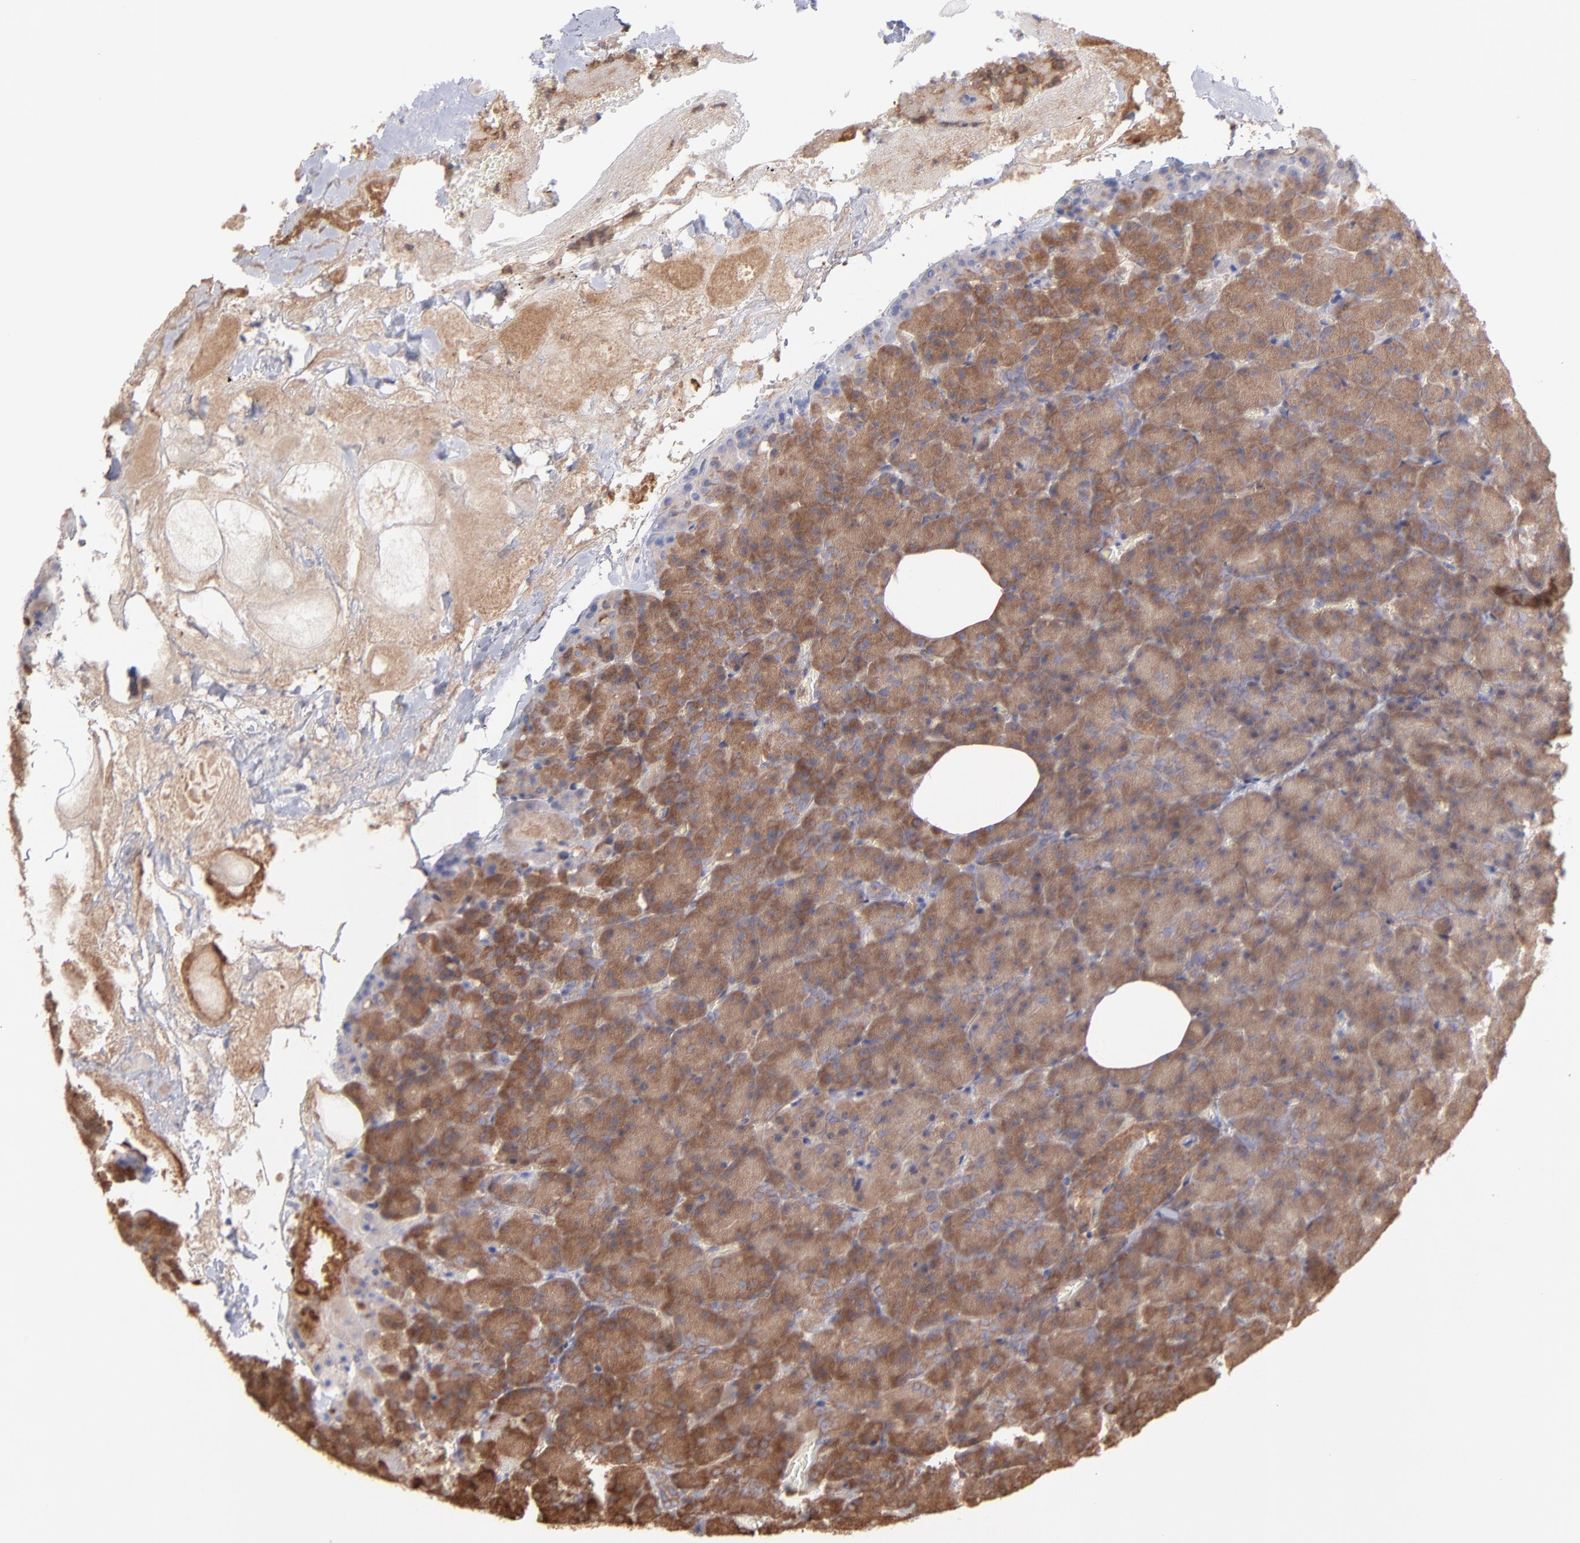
{"staining": {"intensity": "strong", "quantity": ">75%", "location": "cytoplasmic/membranous"}, "tissue": "carcinoid", "cell_type": "Tumor cells", "image_type": "cancer", "snomed": [{"axis": "morphology", "description": "Normal tissue, NOS"}, {"axis": "morphology", "description": "Carcinoid, malignant, NOS"}, {"axis": "topography", "description": "Pancreas"}], "caption": "Carcinoid (malignant) stained with a protein marker displays strong staining in tumor cells.", "gene": "MAP2K2", "patient": {"sex": "female", "age": 35}}